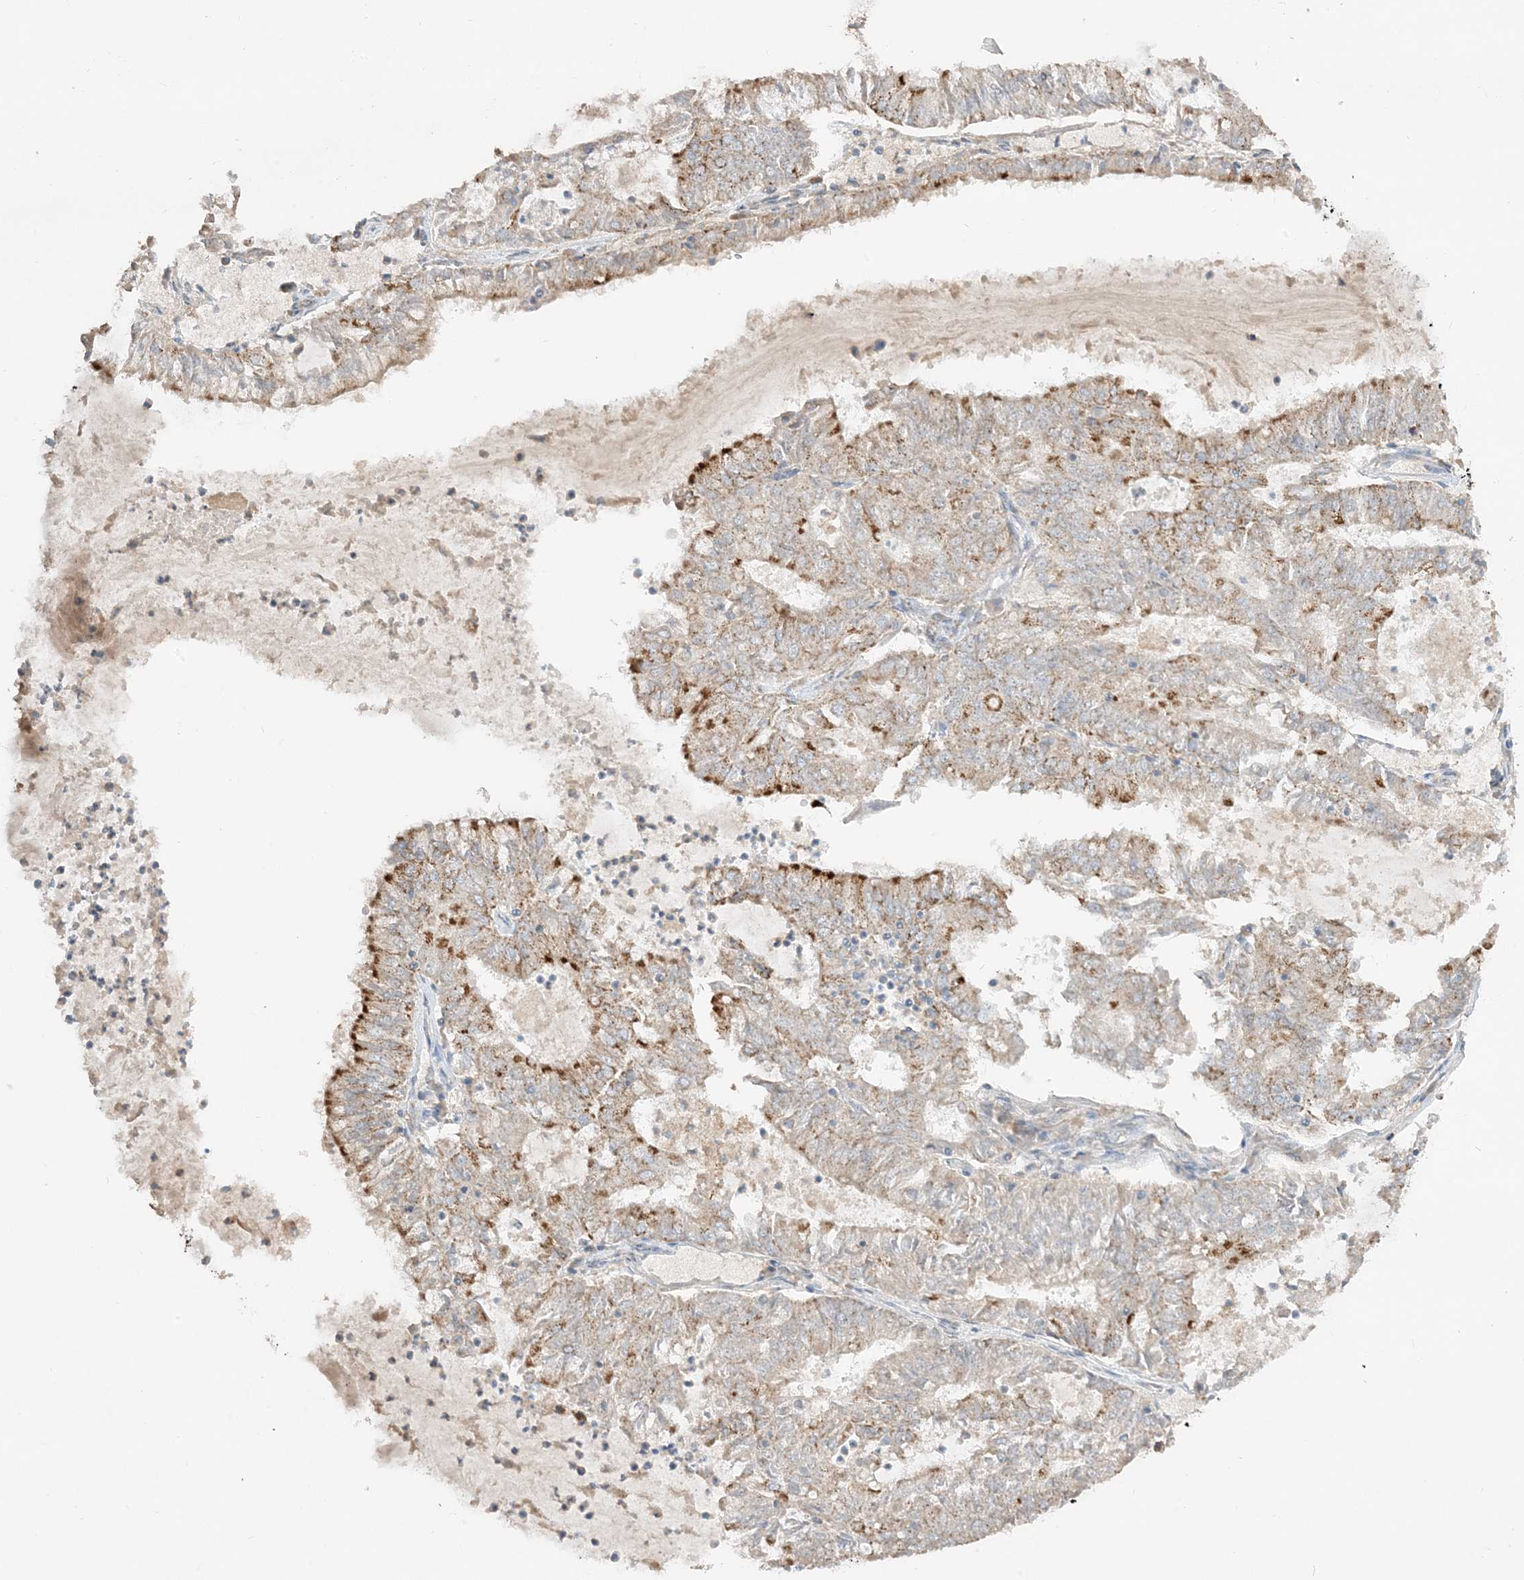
{"staining": {"intensity": "strong", "quantity": "<25%", "location": "cytoplasmic/membranous"}, "tissue": "endometrial cancer", "cell_type": "Tumor cells", "image_type": "cancer", "snomed": [{"axis": "morphology", "description": "Adenocarcinoma, NOS"}, {"axis": "topography", "description": "Endometrium"}], "caption": "A high-resolution image shows IHC staining of adenocarcinoma (endometrial), which displays strong cytoplasmic/membranous staining in about <25% of tumor cells.", "gene": "NDUFAF3", "patient": {"sex": "female", "age": 57}}